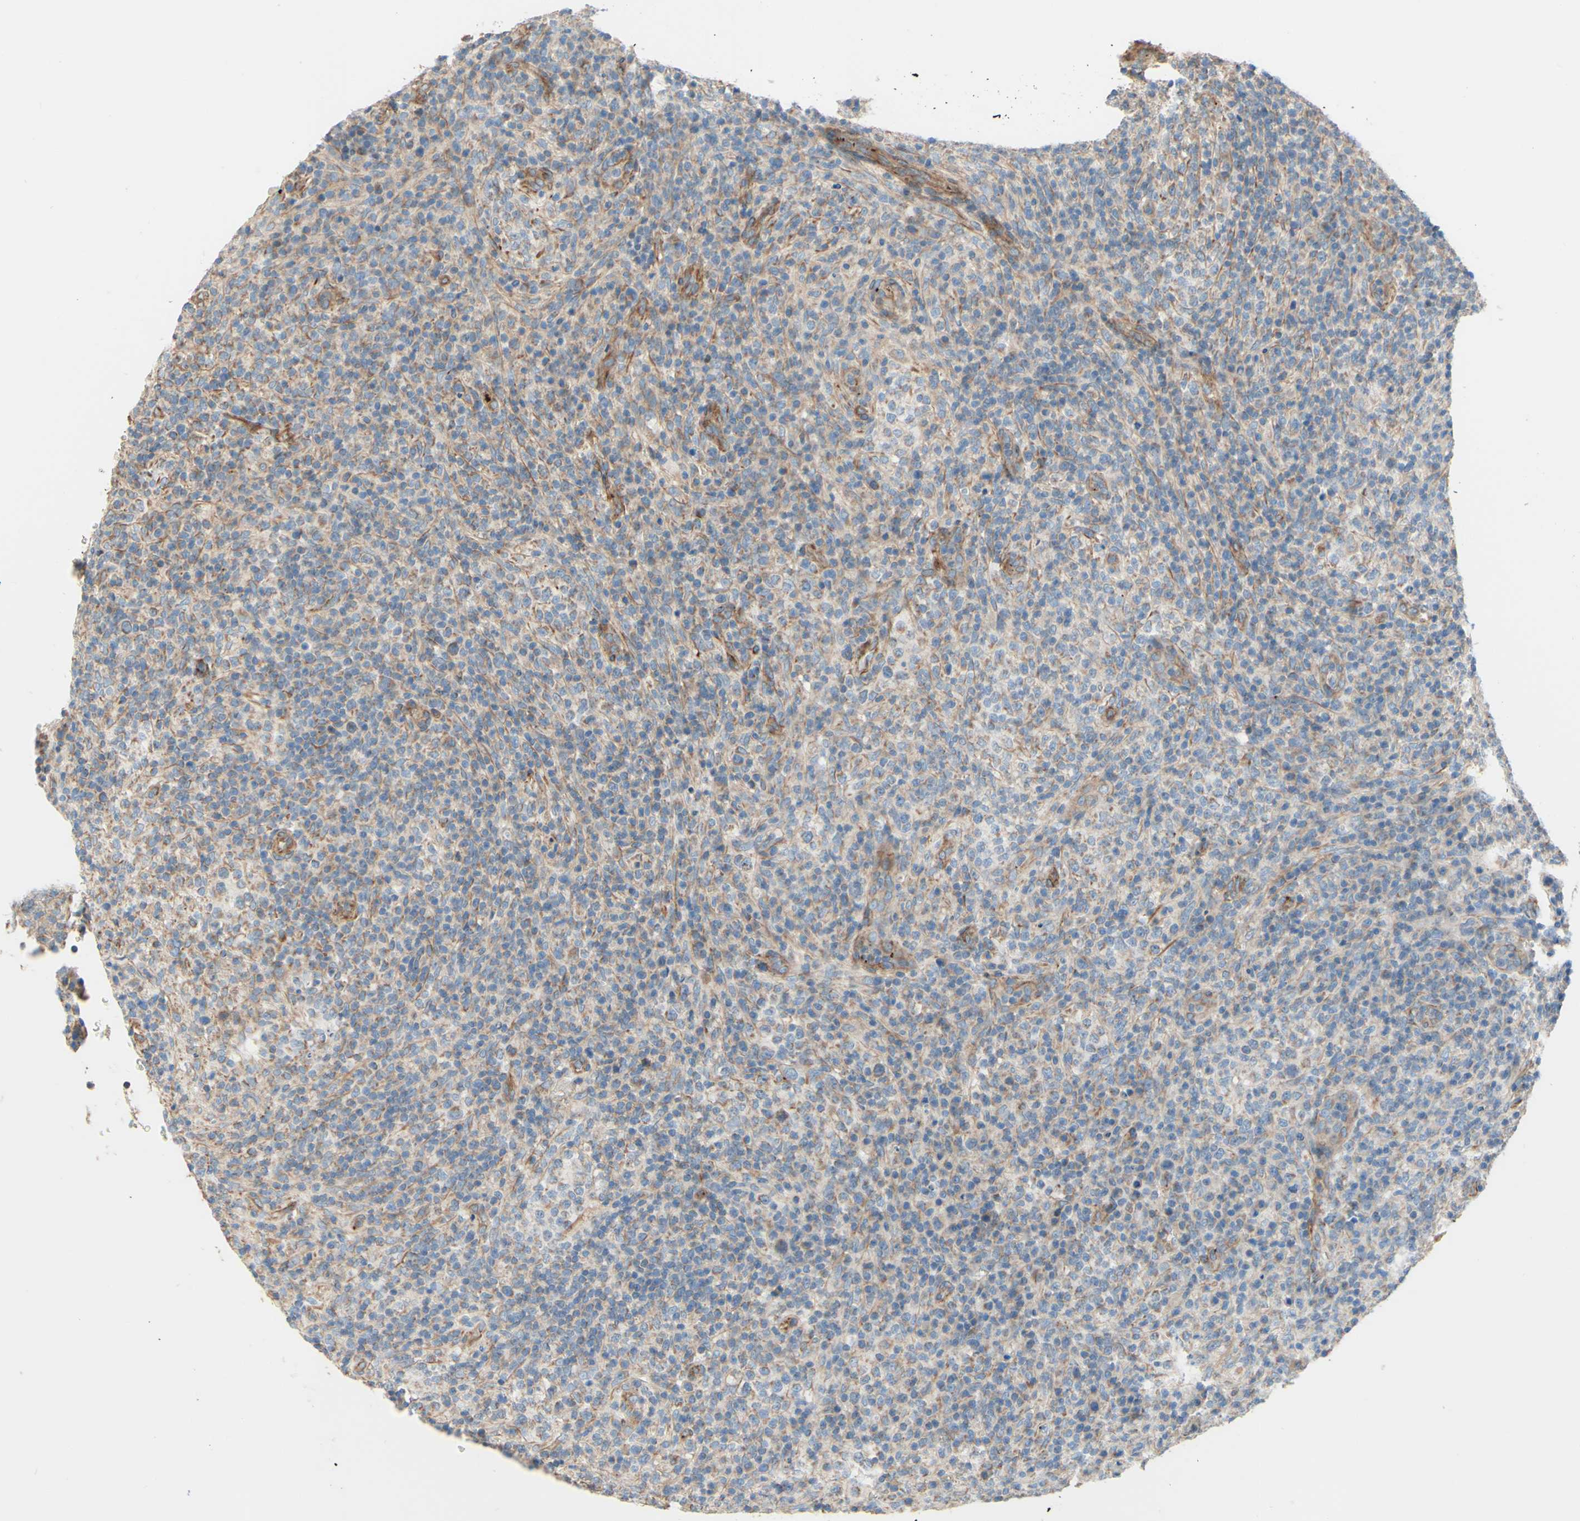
{"staining": {"intensity": "weak", "quantity": ">75%", "location": "cytoplasmic/membranous"}, "tissue": "lymphoma", "cell_type": "Tumor cells", "image_type": "cancer", "snomed": [{"axis": "morphology", "description": "Malignant lymphoma, non-Hodgkin's type, High grade"}, {"axis": "topography", "description": "Lymph node"}], "caption": "IHC micrograph of neoplastic tissue: malignant lymphoma, non-Hodgkin's type (high-grade) stained using IHC shows low levels of weak protein expression localized specifically in the cytoplasmic/membranous of tumor cells, appearing as a cytoplasmic/membranous brown color.", "gene": "ENDOD1", "patient": {"sex": "female", "age": 76}}